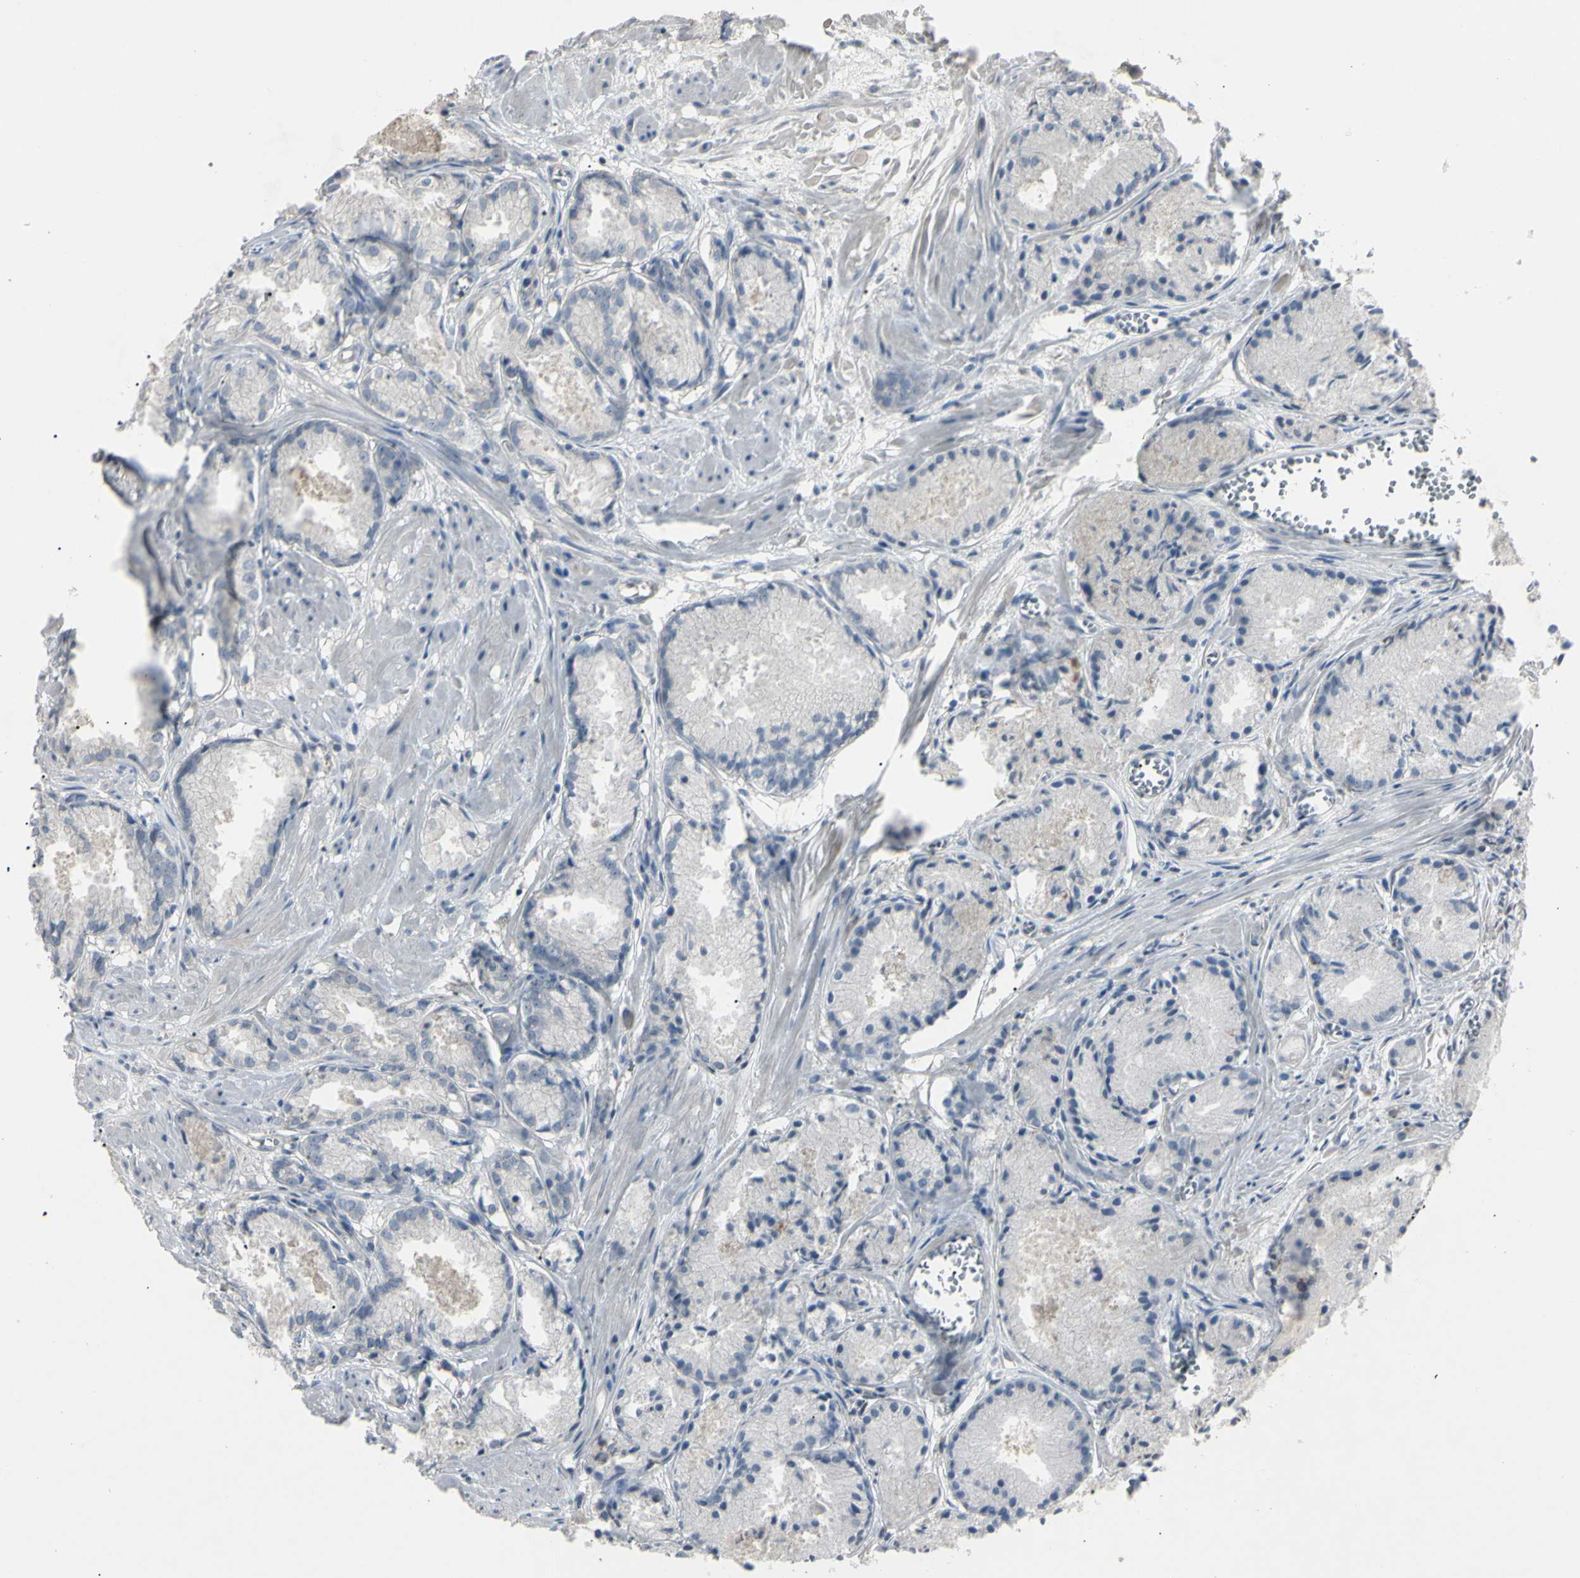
{"staining": {"intensity": "negative", "quantity": "none", "location": "none"}, "tissue": "prostate cancer", "cell_type": "Tumor cells", "image_type": "cancer", "snomed": [{"axis": "morphology", "description": "Adenocarcinoma, Low grade"}, {"axis": "topography", "description": "Prostate"}], "caption": "There is no significant expression in tumor cells of prostate adenocarcinoma (low-grade).", "gene": "PIAS4", "patient": {"sex": "male", "age": 72}}